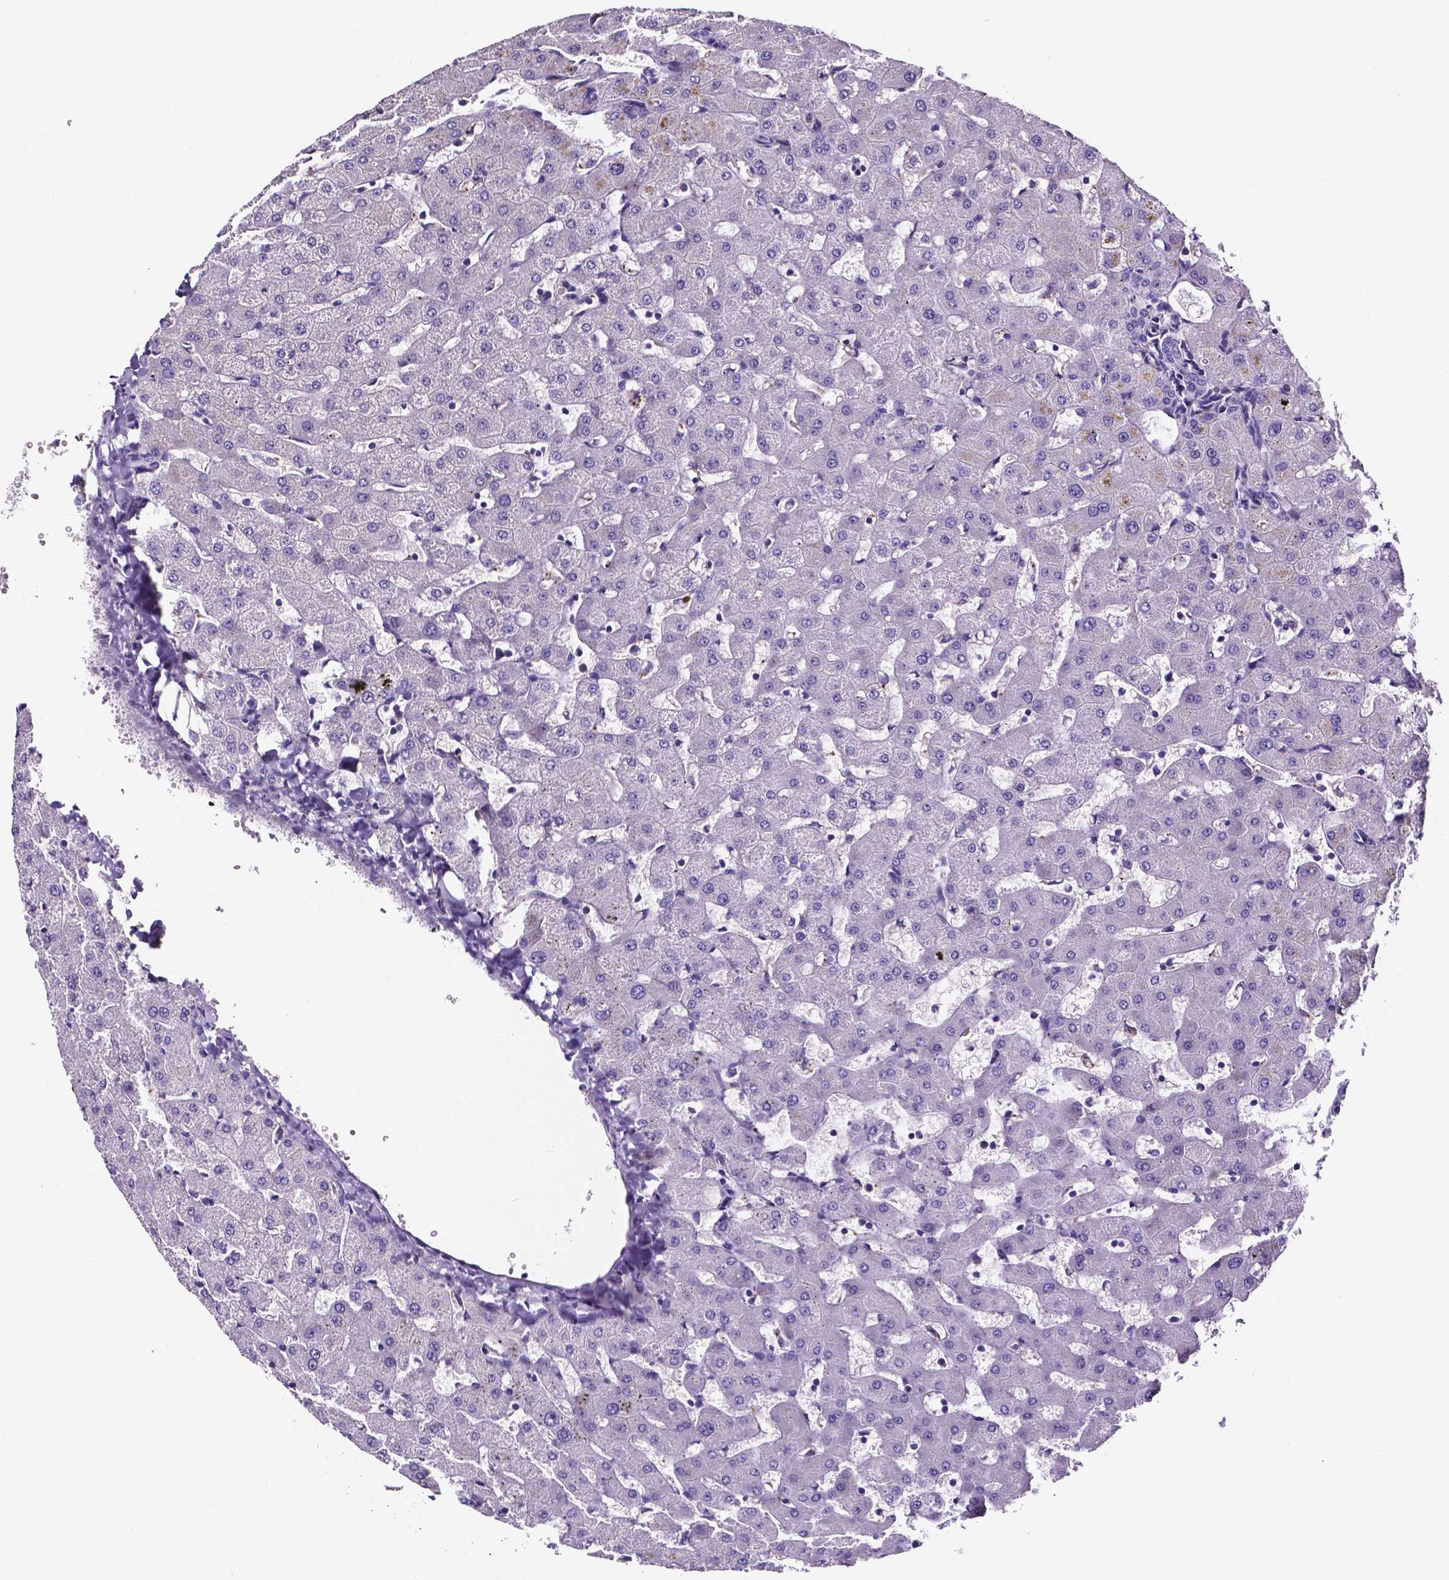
{"staining": {"intensity": "negative", "quantity": "none", "location": "none"}, "tissue": "liver", "cell_type": "Cholangiocytes", "image_type": "normal", "snomed": [{"axis": "morphology", "description": "Normal tissue, NOS"}, {"axis": "topography", "description": "Liver"}], "caption": "IHC of normal human liver shows no positivity in cholangiocytes.", "gene": "NRGN", "patient": {"sex": "female", "age": 63}}